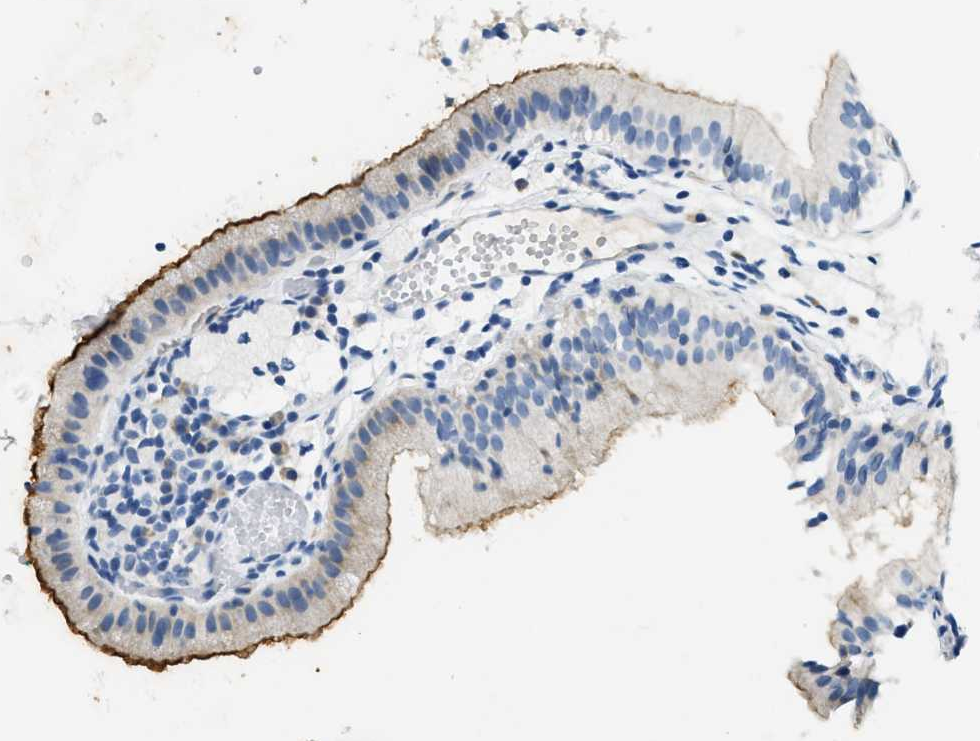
{"staining": {"intensity": "moderate", "quantity": ">75%", "location": "cytoplasmic/membranous"}, "tissue": "gallbladder", "cell_type": "Glandular cells", "image_type": "normal", "snomed": [{"axis": "morphology", "description": "Normal tissue, NOS"}, {"axis": "topography", "description": "Gallbladder"}], "caption": "DAB (3,3'-diaminobenzidine) immunohistochemical staining of unremarkable gallbladder demonstrates moderate cytoplasmic/membranous protein staining in about >75% of glandular cells.", "gene": "CA4", "patient": {"sex": "female", "age": 26}}